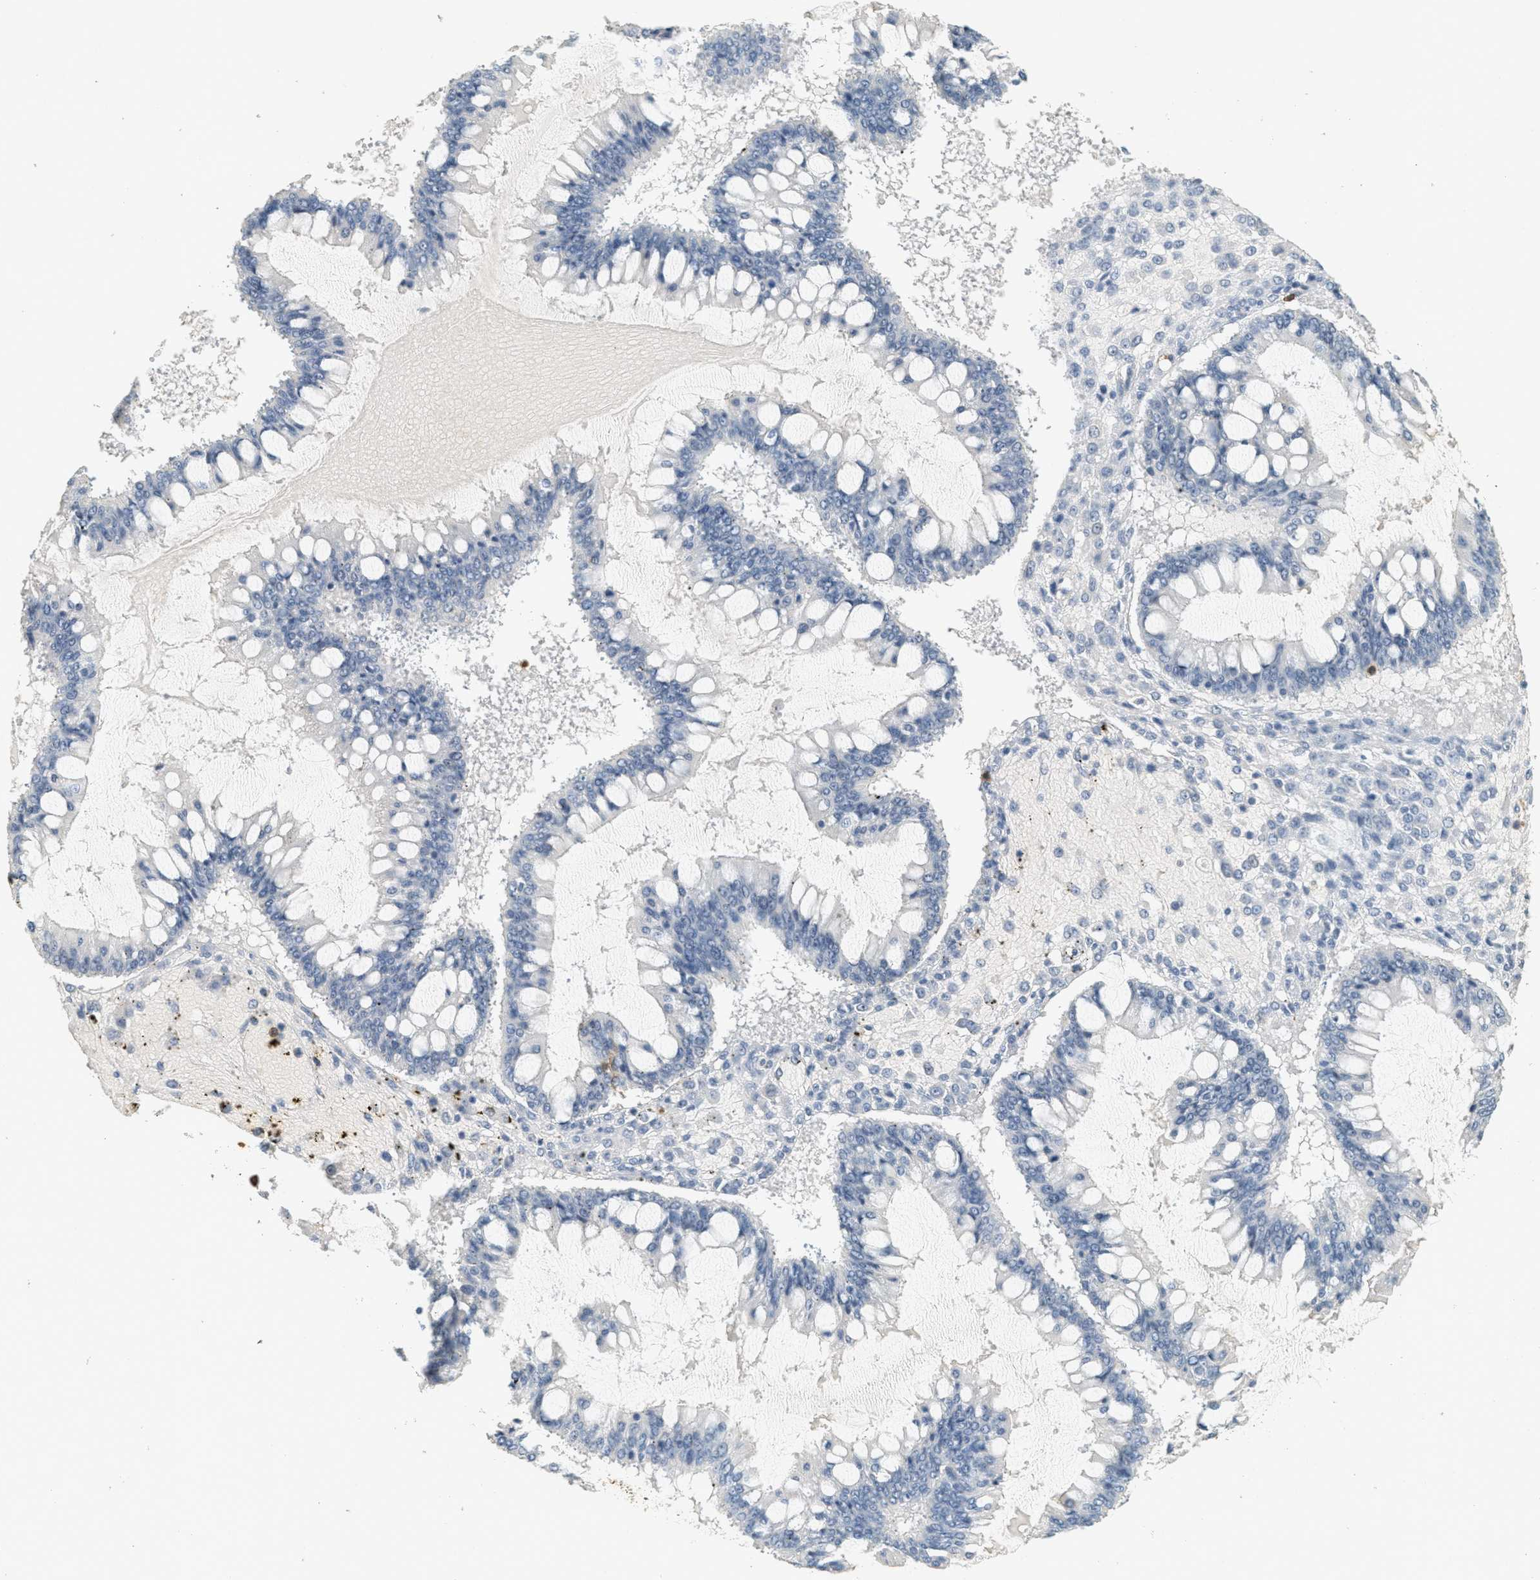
{"staining": {"intensity": "negative", "quantity": "none", "location": "none"}, "tissue": "ovarian cancer", "cell_type": "Tumor cells", "image_type": "cancer", "snomed": [{"axis": "morphology", "description": "Cystadenocarcinoma, mucinous, NOS"}, {"axis": "topography", "description": "Ovary"}], "caption": "Protein analysis of ovarian mucinous cystadenocarcinoma demonstrates no significant expression in tumor cells. (DAB IHC, high magnification).", "gene": "LSP1", "patient": {"sex": "female", "age": 73}}